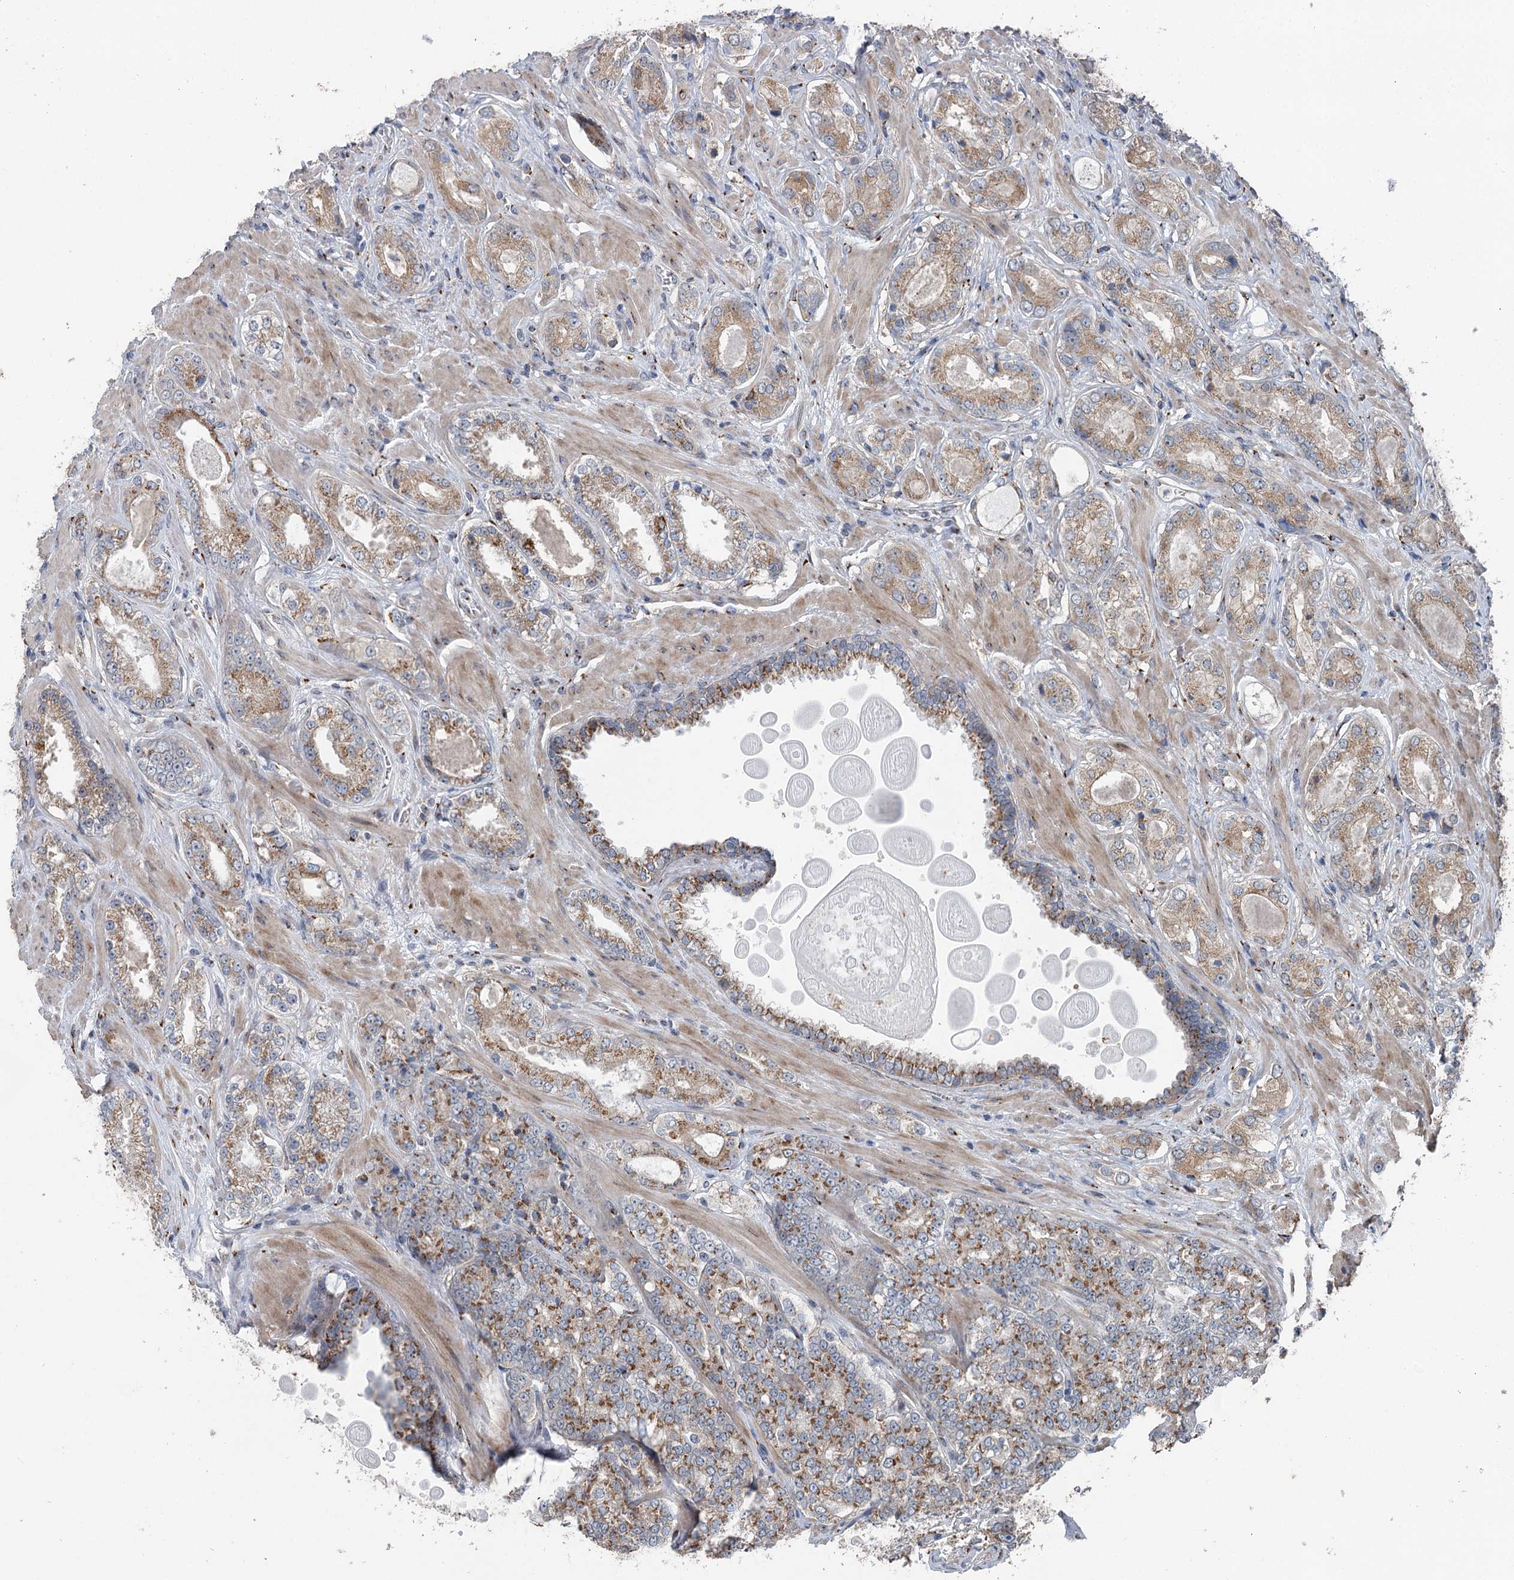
{"staining": {"intensity": "moderate", "quantity": ">75%", "location": "cytoplasmic/membranous"}, "tissue": "prostate cancer", "cell_type": "Tumor cells", "image_type": "cancer", "snomed": [{"axis": "morphology", "description": "Normal tissue, NOS"}, {"axis": "morphology", "description": "Adenocarcinoma, High grade"}, {"axis": "topography", "description": "Prostate"}], "caption": "Immunohistochemistry staining of prostate cancer, which reveals medium levels of moderate cytoplasmic/membranous expression in approximately >75% of tumor cells indicating moderate cytoplasmic/membranous protein positivity. The staining was performed using DAB (brown) for protein detection and nuclei were counterstained in hematoxylin (blue).", "gene": "ITIH5", "patient": {"sex": "male", "age": 83}}